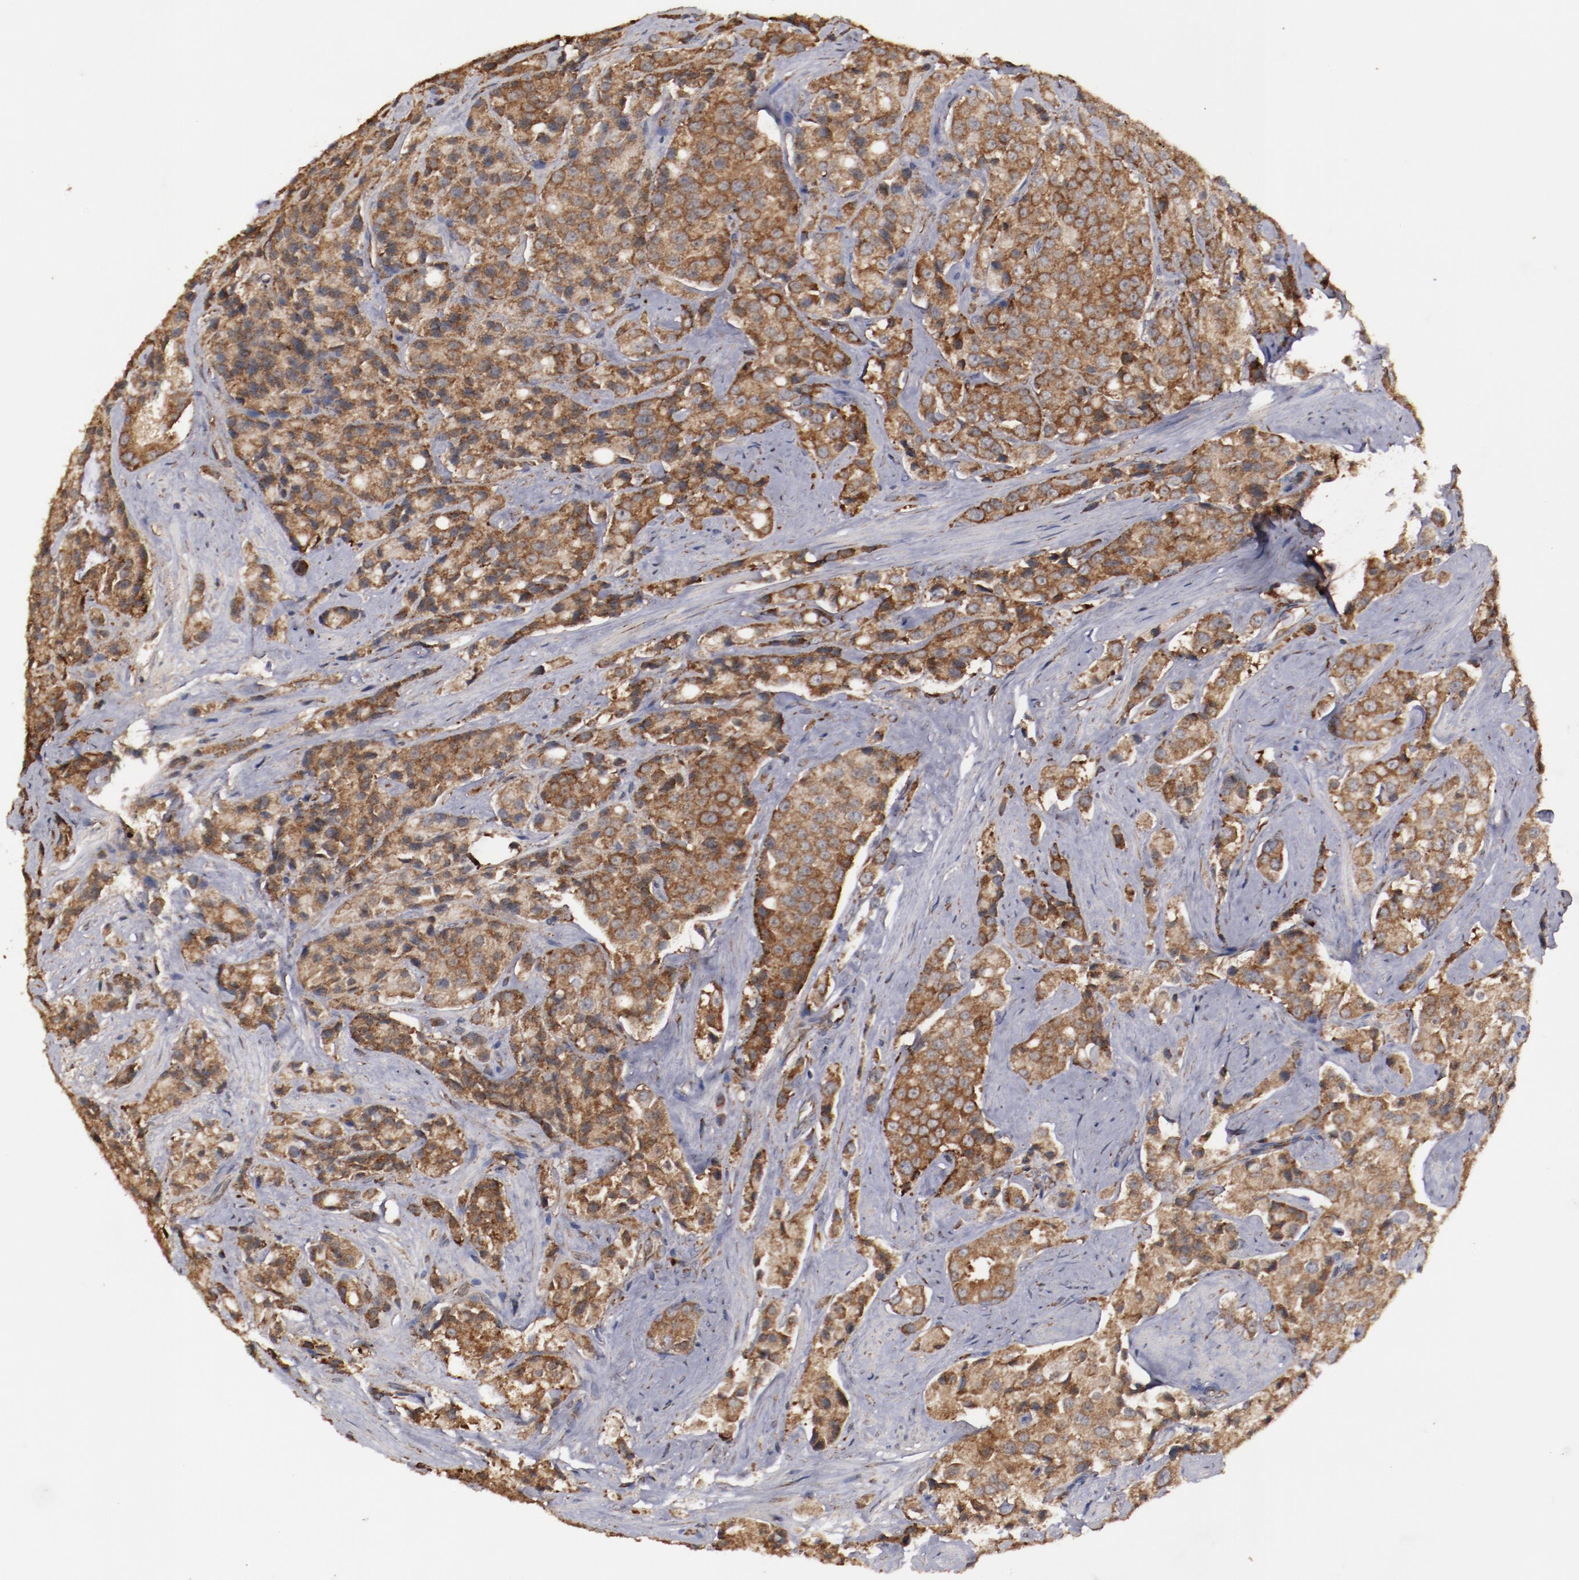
{"staining": {"intensity": "moderate", "quantity": ">75%", "location": "cytoplasmic/membranous"}, "tissue": "prostate cancer", "cell_type": "Tumor cells", "image_type": "cancer", "snomed": [{"axis": "morphology", "description": "Adenocarcinoma, Medium grade"}, {"axis": "topography", "description": "Prostate"}], "caption": "Immunohistochemical staining of human prostate adenocarcinoma (medium-grade) demonstrates medium levels of moderate cytoplasmic/membranous expression in approximately >75% of tumor cells.", "gene": "RPS4Y1", "patient": {"sex": "male", "age": 70}}